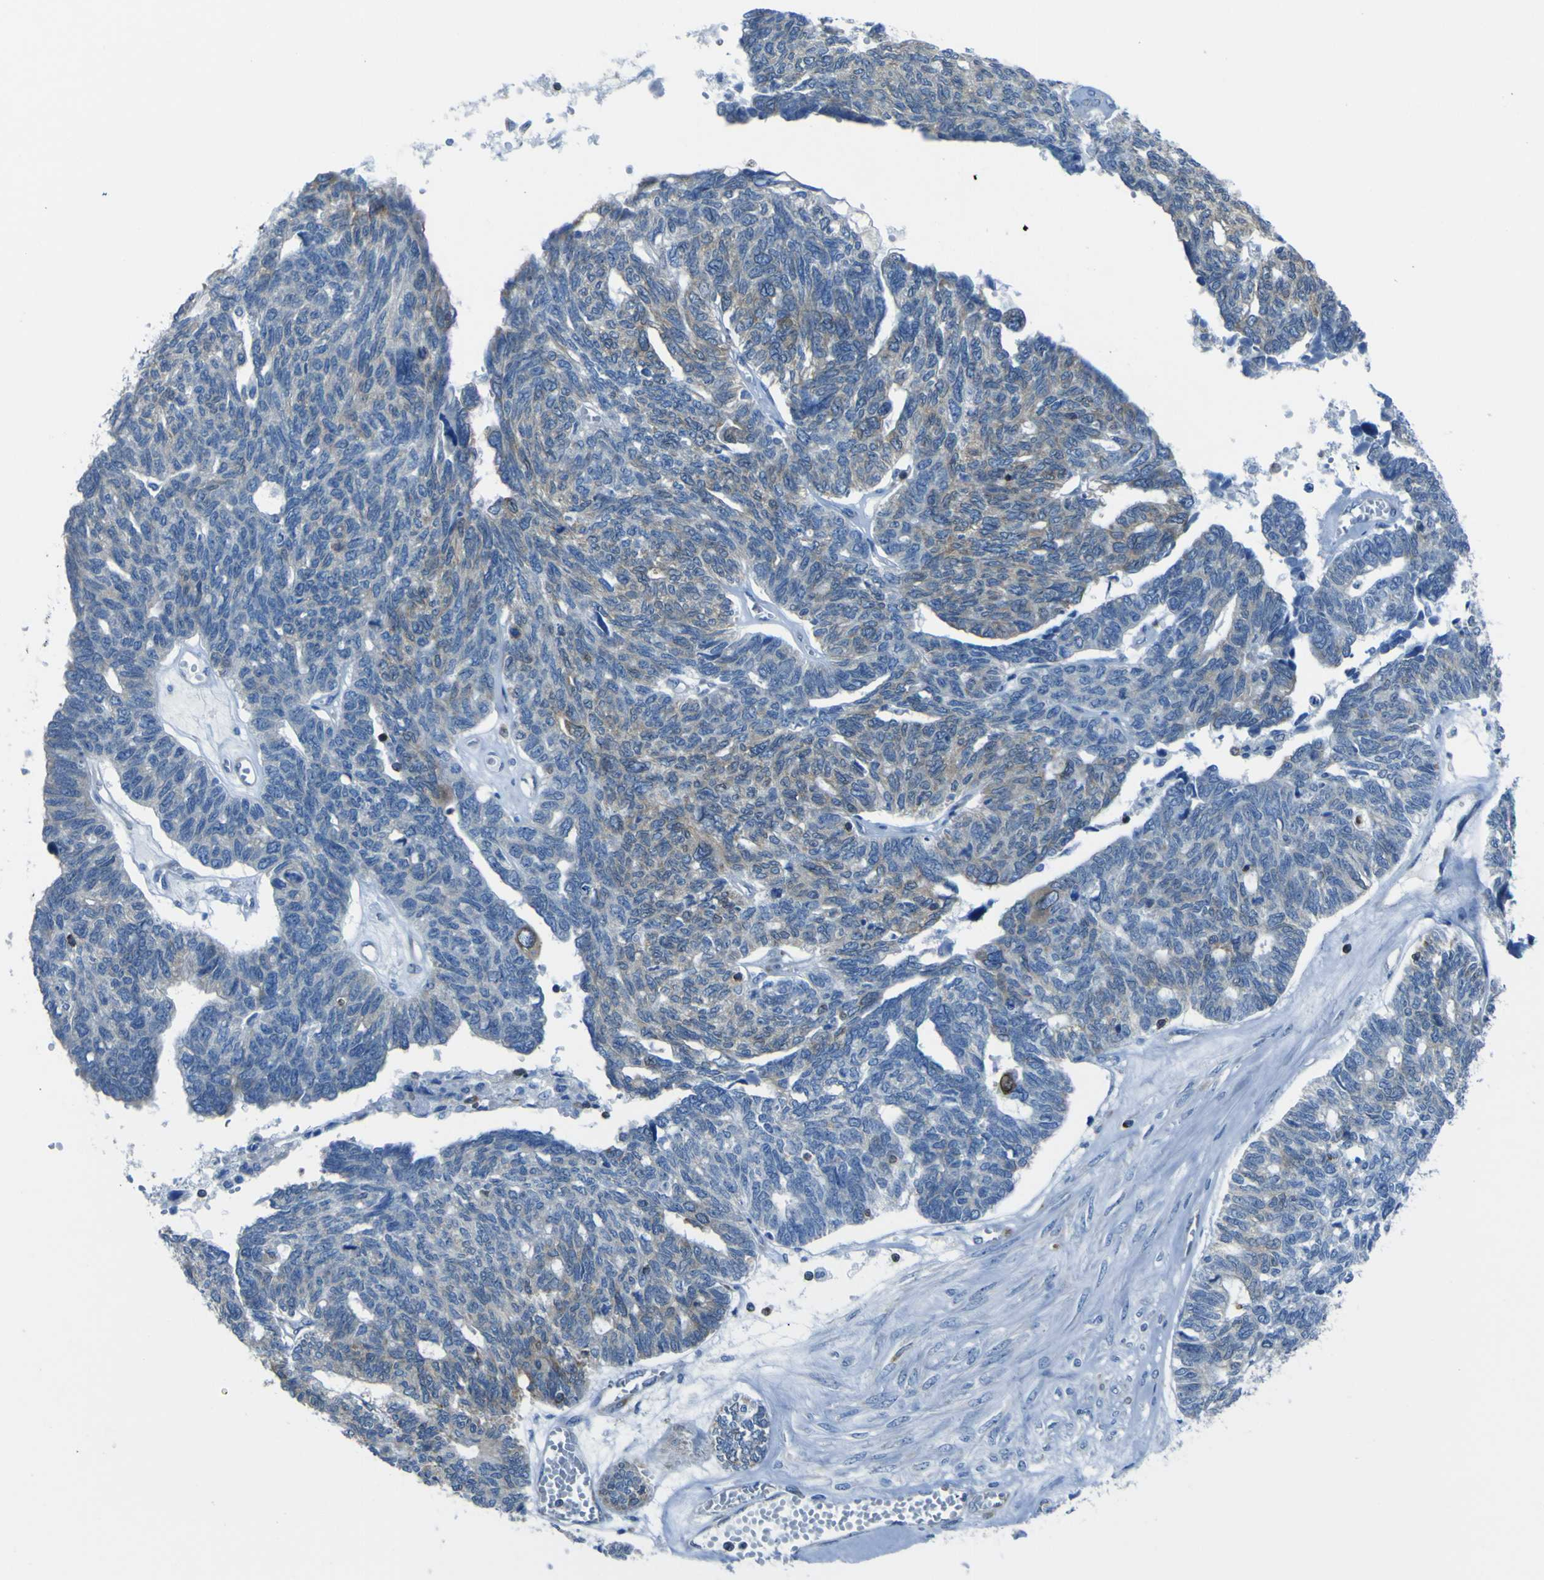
{"staining": {"intensity": "moderate", "quantity": "<25%", "location": "cytoplasmic/membranous"}, "tissue": "ovarian cancer", "cell_type": "Tumor cells", "image_type": "cancer", "snomed": [{"axis": "morphology", "description": "Cystadenocarcinoma, serous, NOS"}, {"axis": "topography", "description": "Ovary"}], "caption": "DAB immunohistochemical staining of human ovarian serous cystadenocarcinoma shows moderate cytoplasmic/membranous protein positivity in about <25% of tumor cells. (DAB IHC with brightfield microscopy, high magnification).", "gene": "STIM1", "patient": {"sex": "female", "age": 79}}